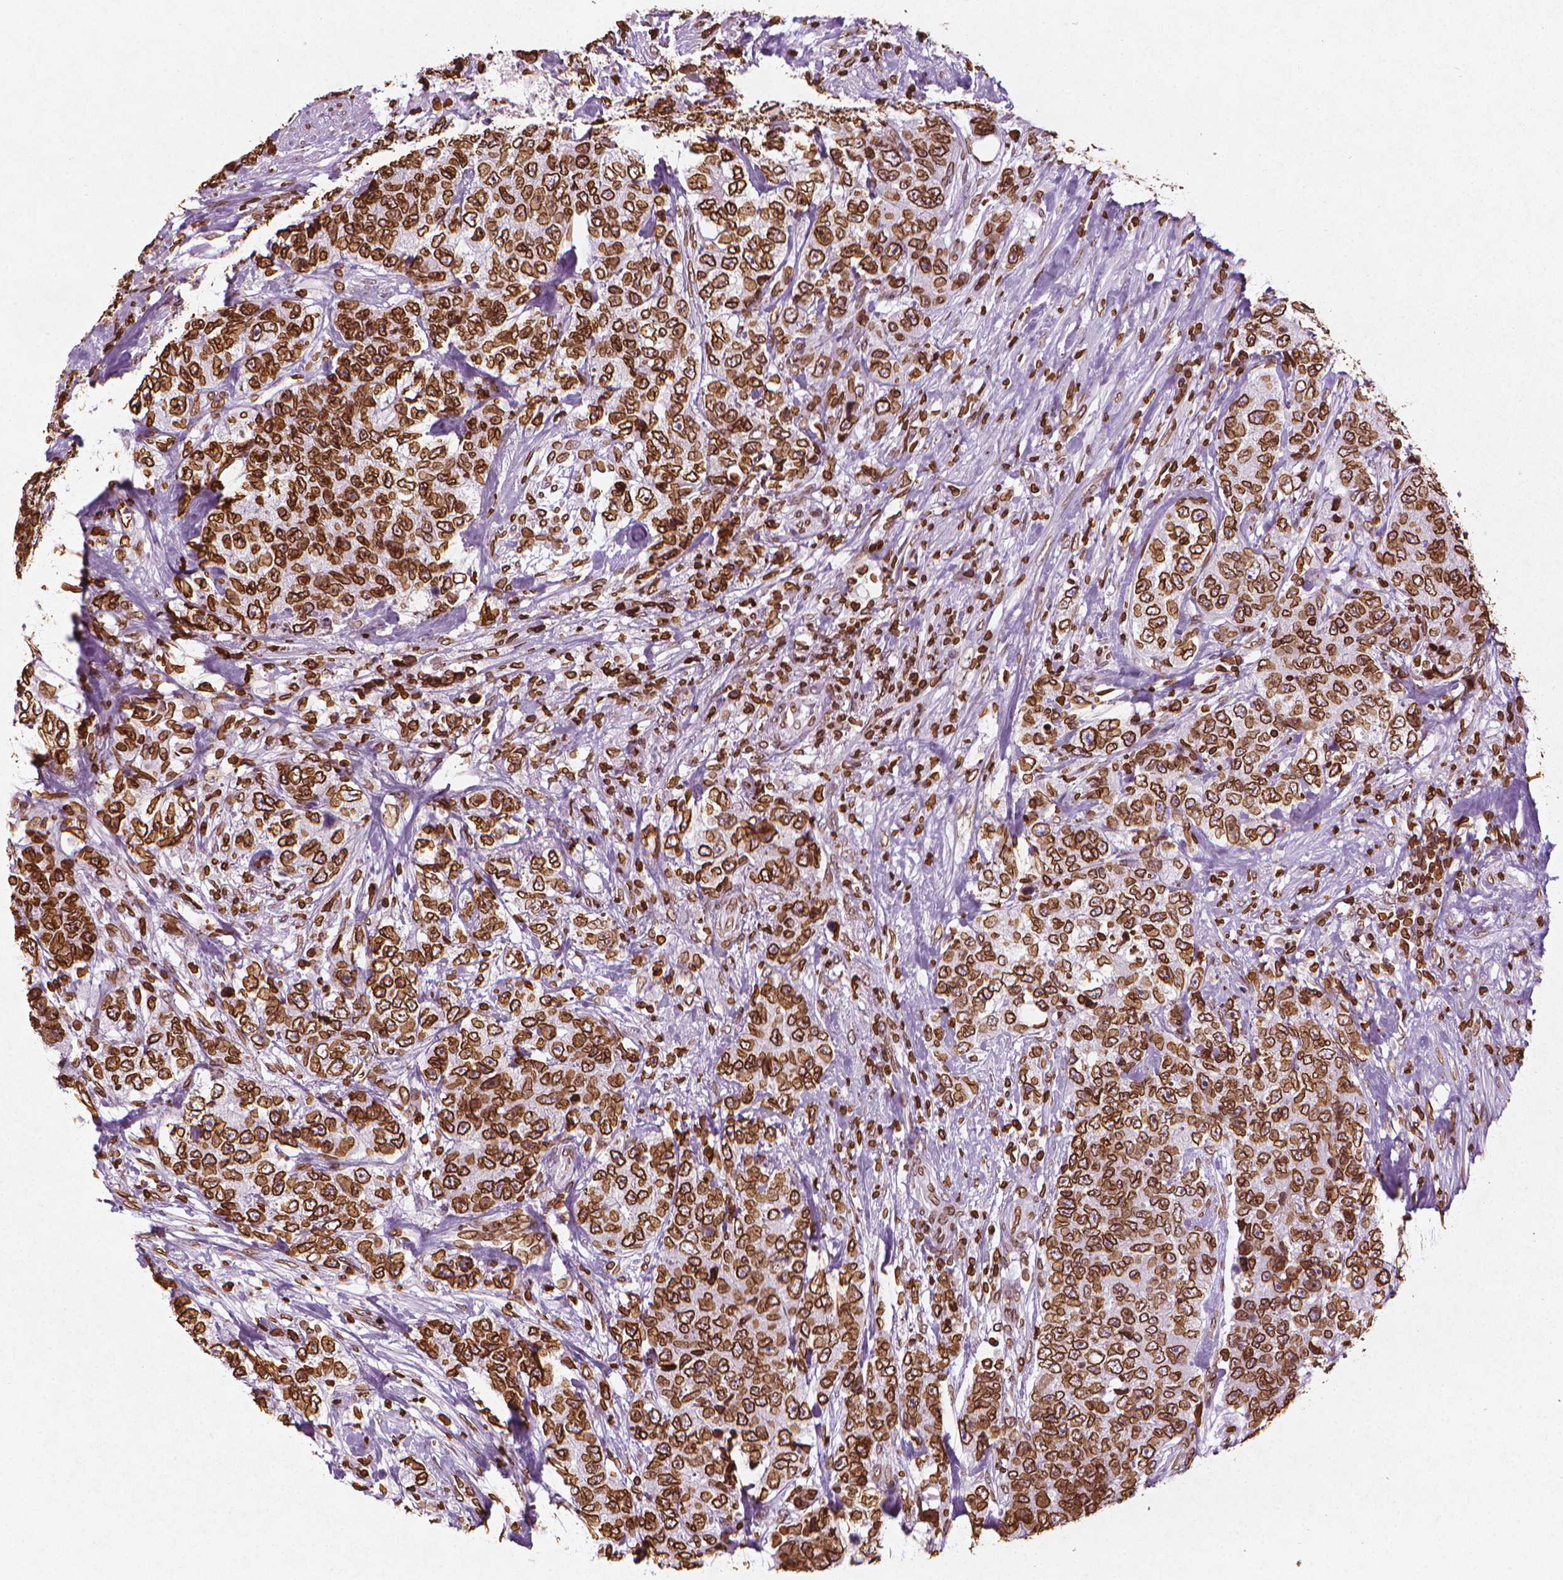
{"staining": {"intensity": "strong", "quantity": ">75%", "location": "cytoplasmic/membranous,nuclear"}, "tissue": "urothelial cancer", "cell_type": "Tumor cells", "image_type": "cancer", "snomed": [{"axis": "morphology", "description": "Urothelial carcinoma, High grade"}, {"axis": "topography", "description": "Urinary bladder"}], "caption": "Protein staining by immunohistochemistry demonstrates strong cytoplasmic/membranous and nuclear expression in approximately >75% of tumor cells in urothelial cancer.", "gene": "LMNB1", "patient": {"sex": "female", "age": 78}}